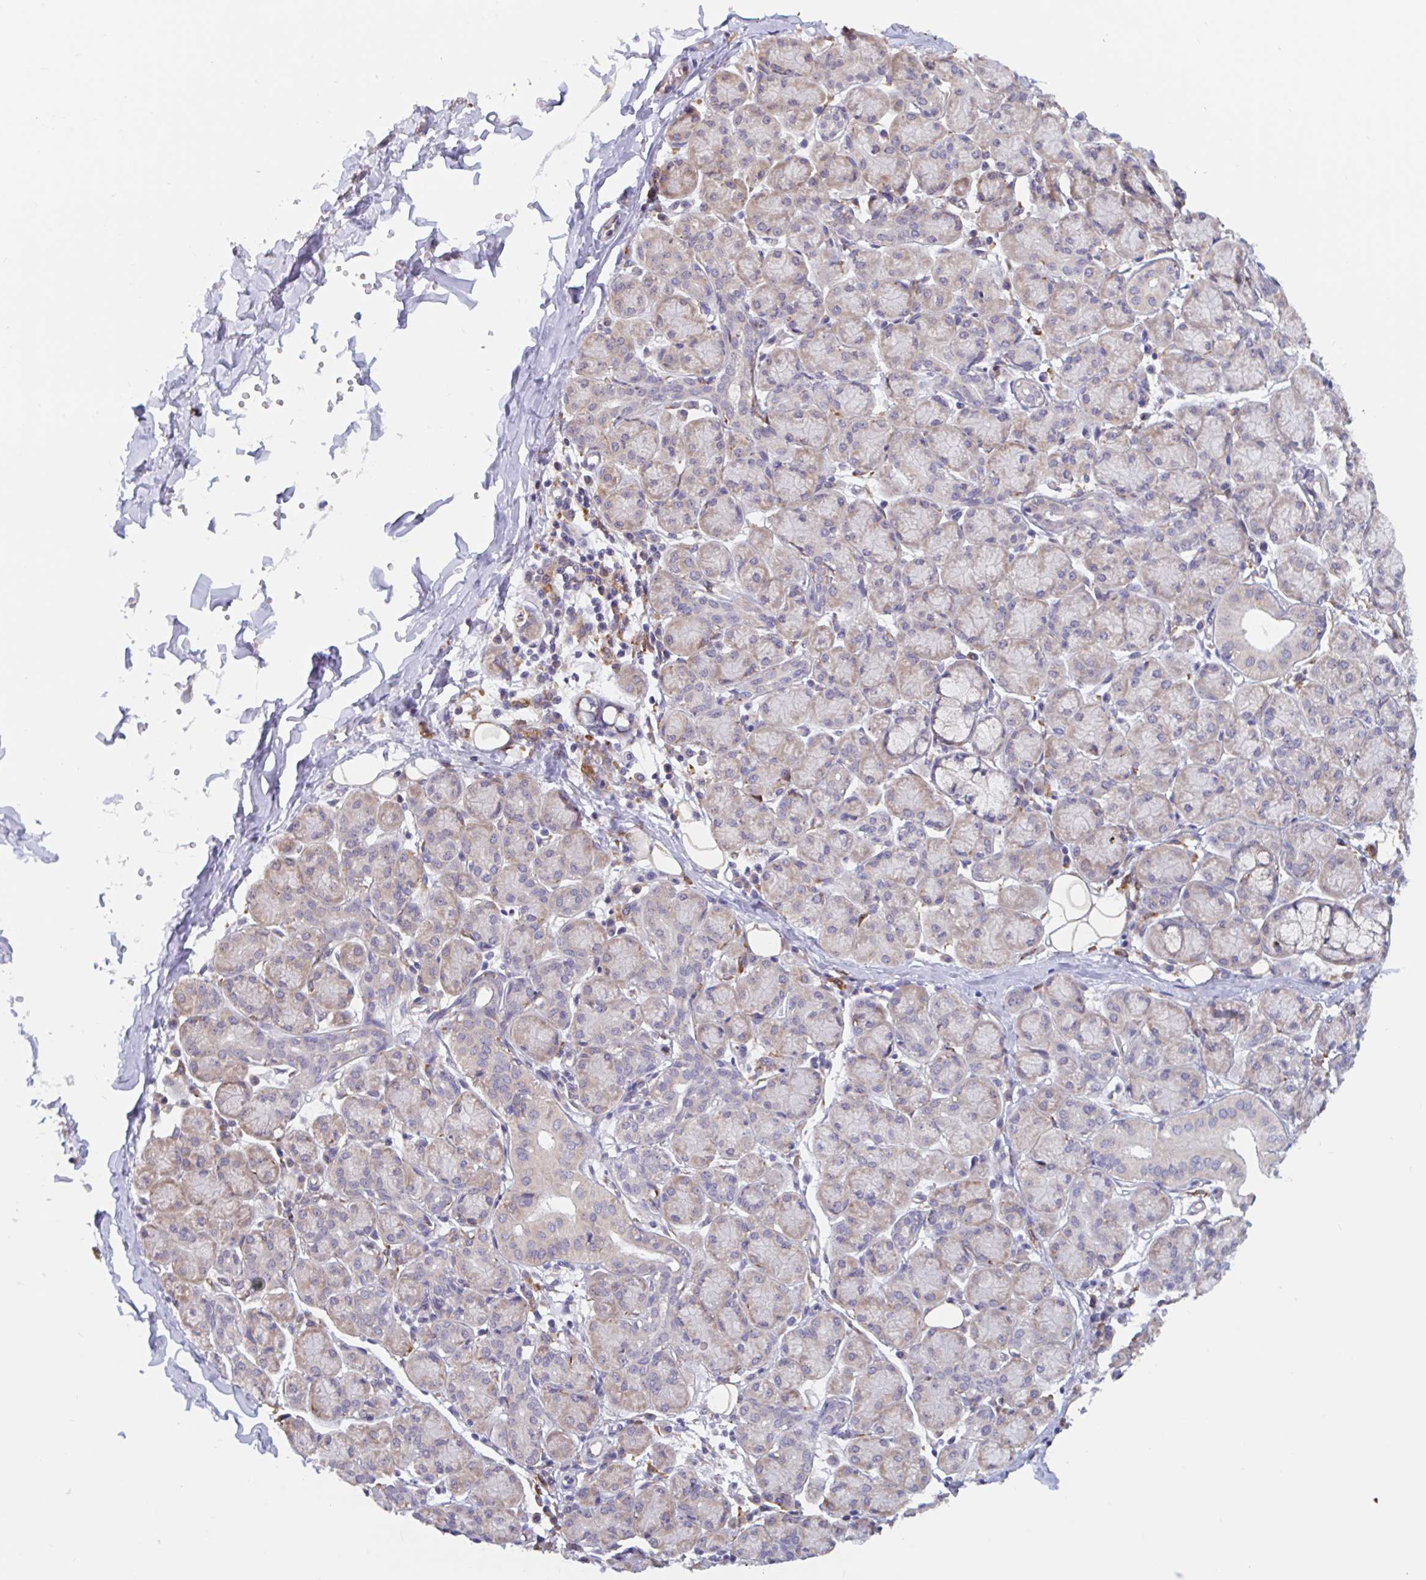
{"staining": {"intensity": "weak", "quantity": "25%-75%", "location": "cytoplasmic/membranous"}, "tissue": "salivary gland", "cell_type": "Glandular cells", "image_type": "normal", "snomed": [{"axis": "morphology", "description": "Normal tissue, NOS"}, {"axis": "morphology", "description": "Inflammation, NOS"}, {"axis": "topography", "description": "Lymph node"}, {"axis": "topography", "description": "Salivary gland"}], "caption": "An image showing weak cytoplasmic/membranous positivity in about 25%-75% of glandular cells in normal salivary gland, as visualized by brown immunohistochemical staining.", "gene": "SNX8", "patient": {"sex": "male", "age": 3}}